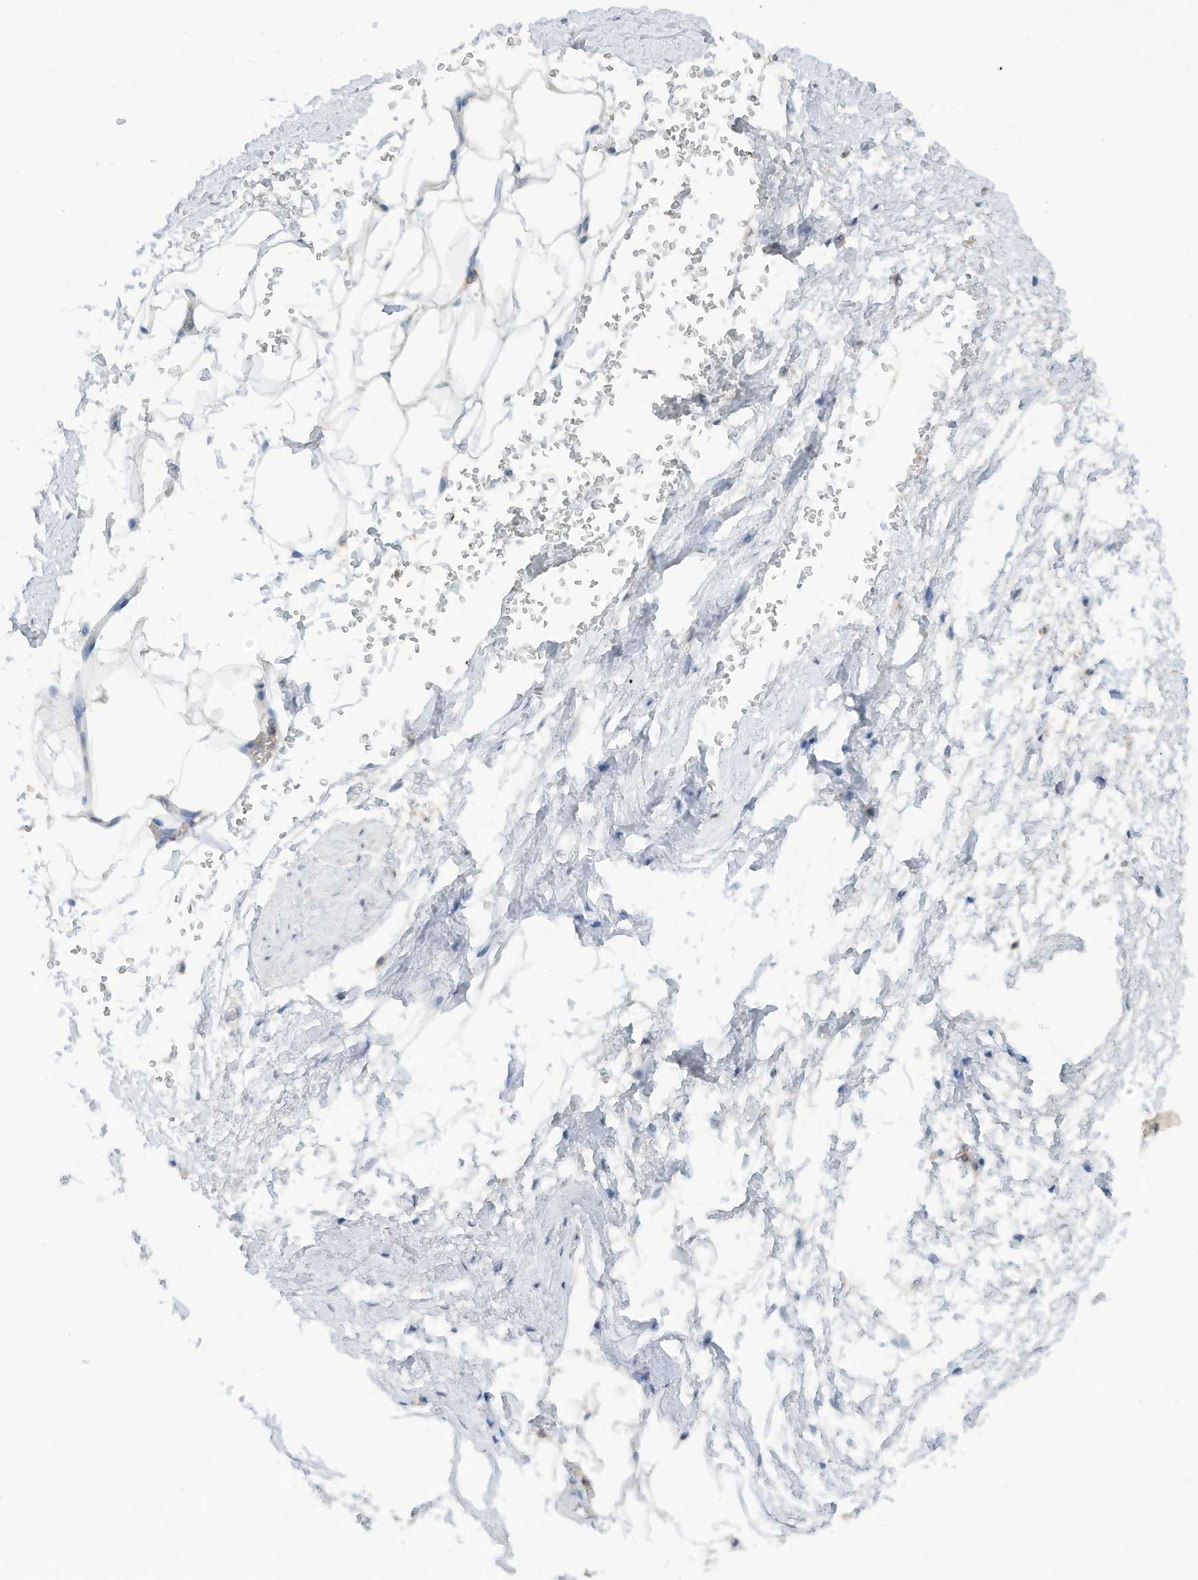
{"staining": {"intensity": "negative", "quantity": "none", "location": "none"}, "tissue": "adipose tissue", "cell_type": "Adipocytes", "image_type": "normal", "snomed": [{"axis": "morphology", "description": "Normal tissue, NOS"}, {"axis": "morphology", "description": "Adenocarcinoma, Low grade"}, {"axis": "topography", "description": "Prostate"}, {"axis": "topography", "description": "Peripheral nerve tissue"}], "caption": "Adipose tissue was stained to show a protein in brown. There is no significant expression in adipocytes. Nuclei are stained in blue.", "gene": "HAS3", "patient": {"sex": "male", "age": 63}}